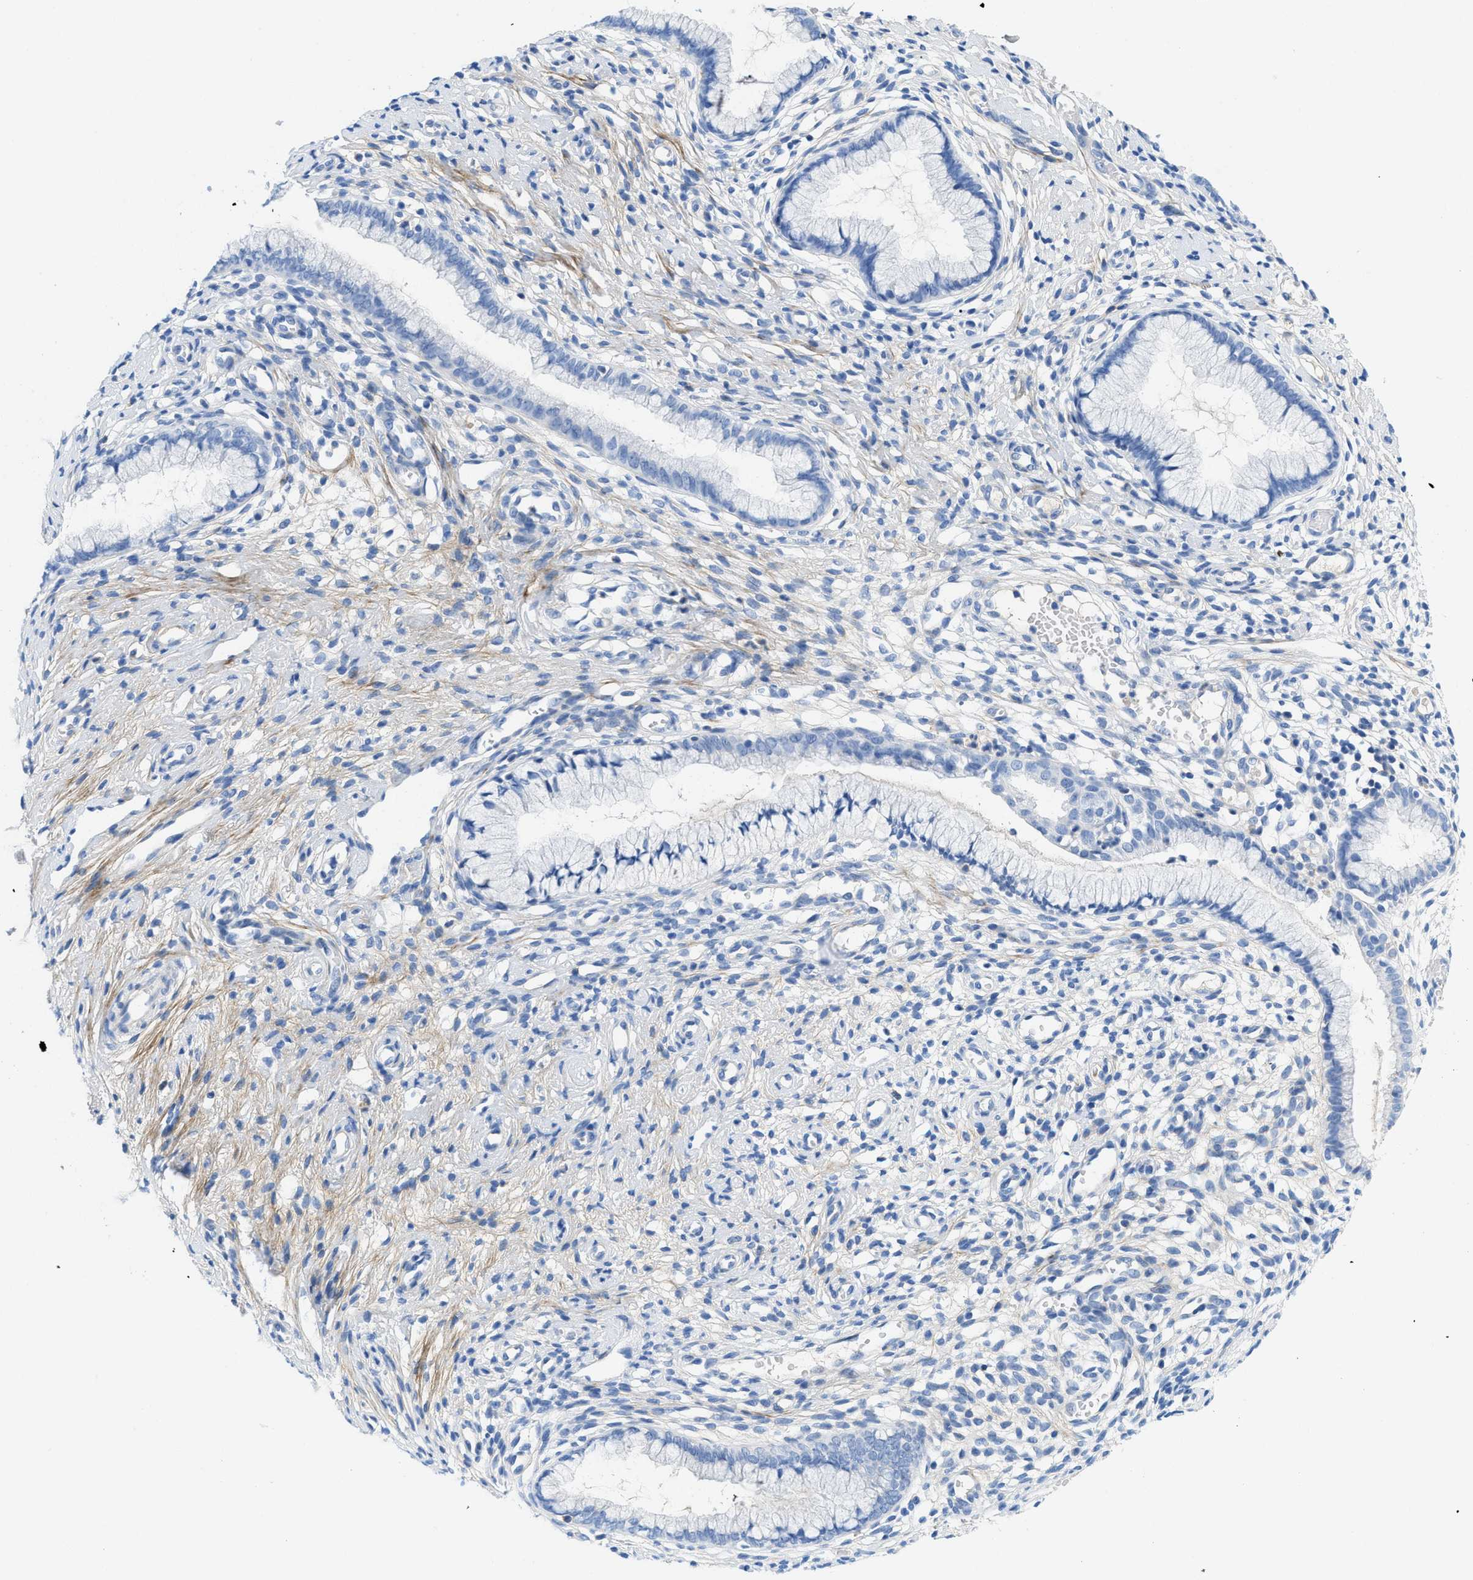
{"staining": {"intensity": "negative", "quantity": "none", "location": "none"}, "tissue": "cervix", "cell_type": "Glandular cells", "image_type": "normal", "snomed": [{"axis": "morphology", "description": "Normal tissue, NOS"}, {"axis": "topography", "description": "Cervix"}], "caption": "DAB immunohistochemical staining of benign cervix reveals no significant expression in glandular cells.", "gene": "COL3A1", "patient": {"sex": "female", "age": 65}}